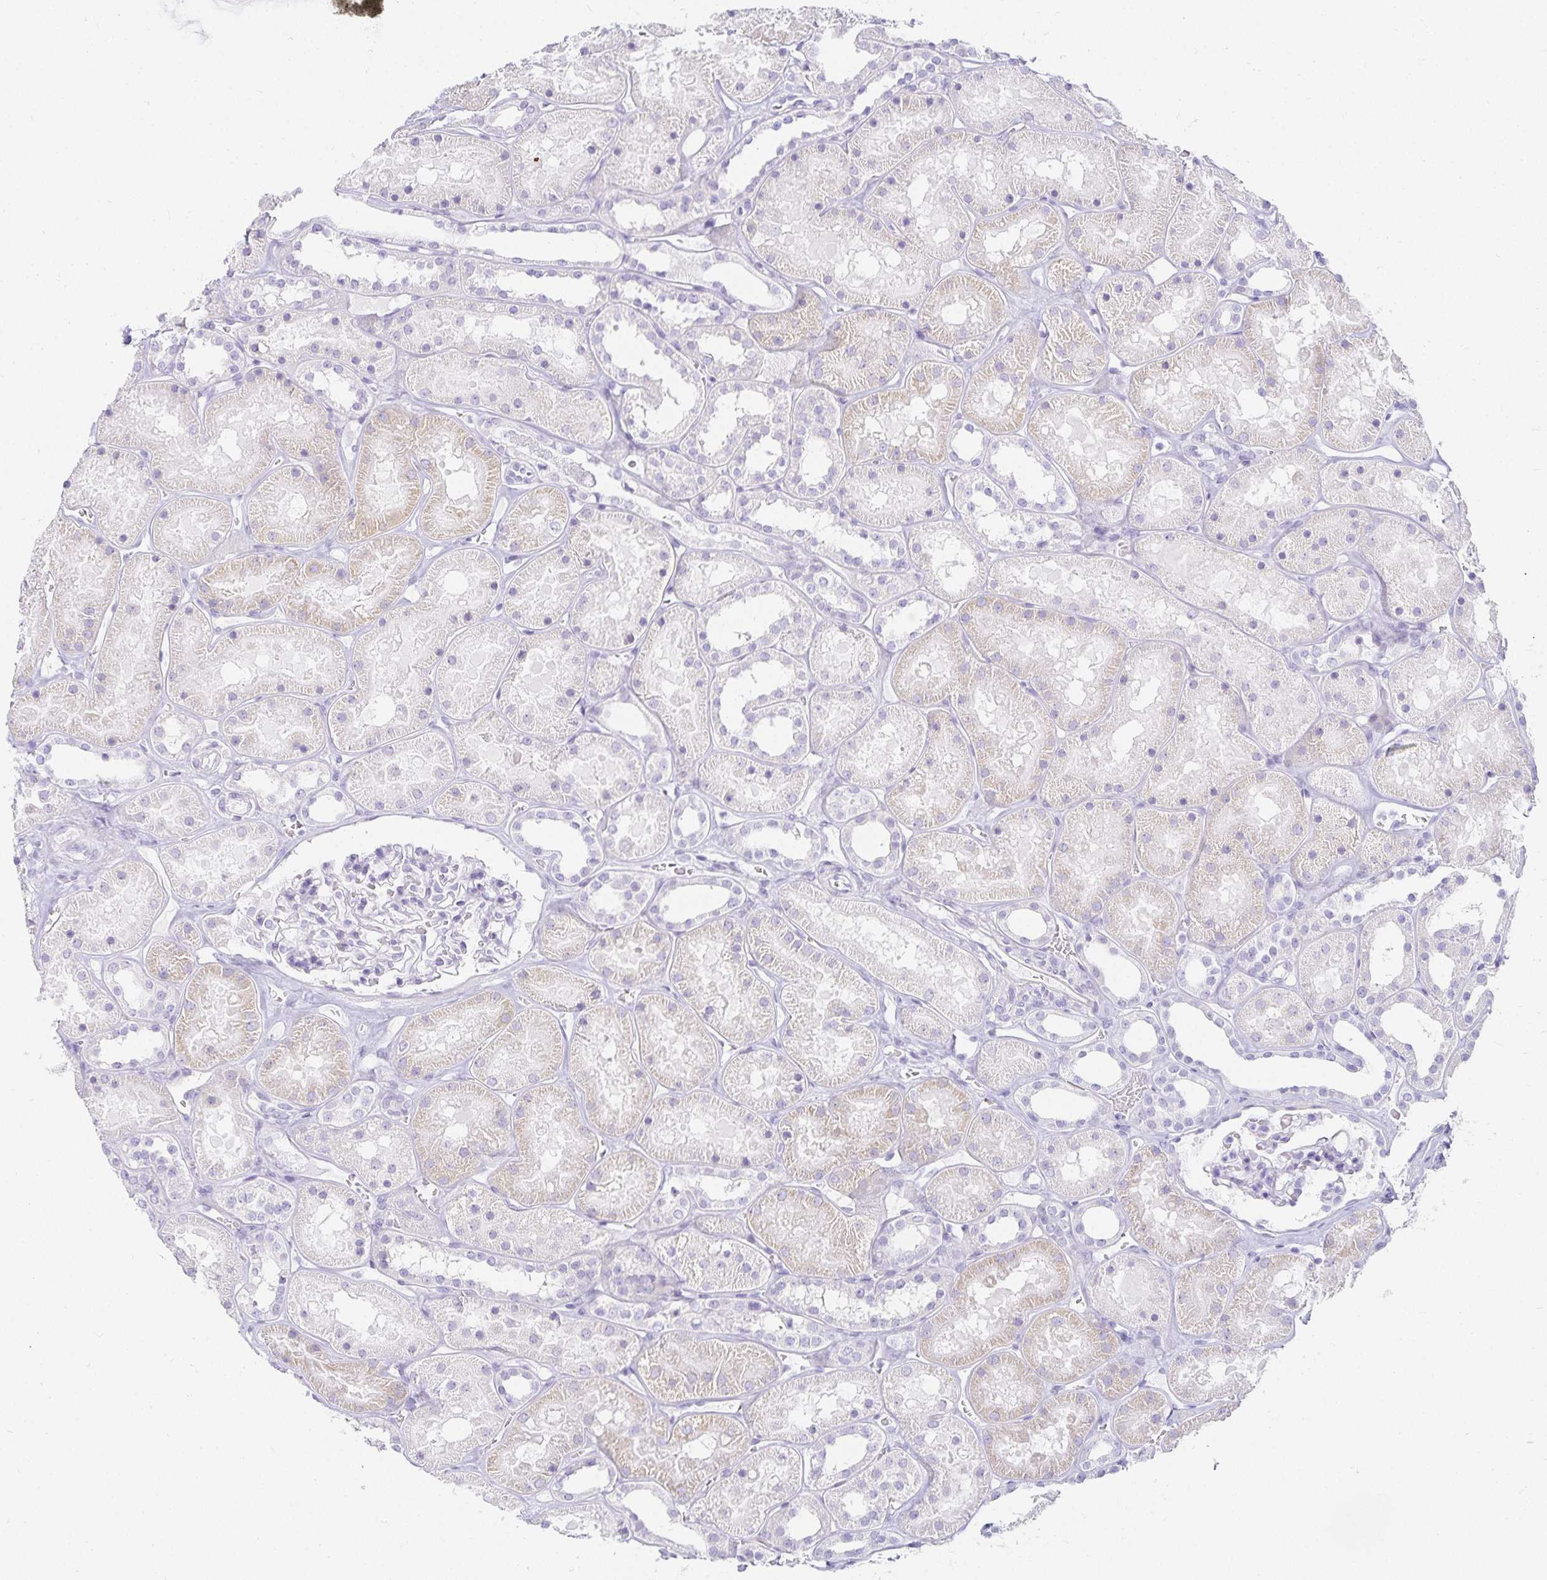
{"staining": {"intensity": "negative", "quantity": "none", "location": "none"}, "tissue": "kidney", "cell_type": "Cells in glomeruli", "image_type": "normal", "snomed": [{"axis": "morphology", "description": "Normal tissue, NOS"}, {"axis": "topography", "description": "Kidney"}], "caption": "The micrograph displays no staining of cells in glomeruli in unremarkable kidney. Nuclei are stained in blue.", "gene": "GP2", "patient": {"sex": "female", "age": 41}}